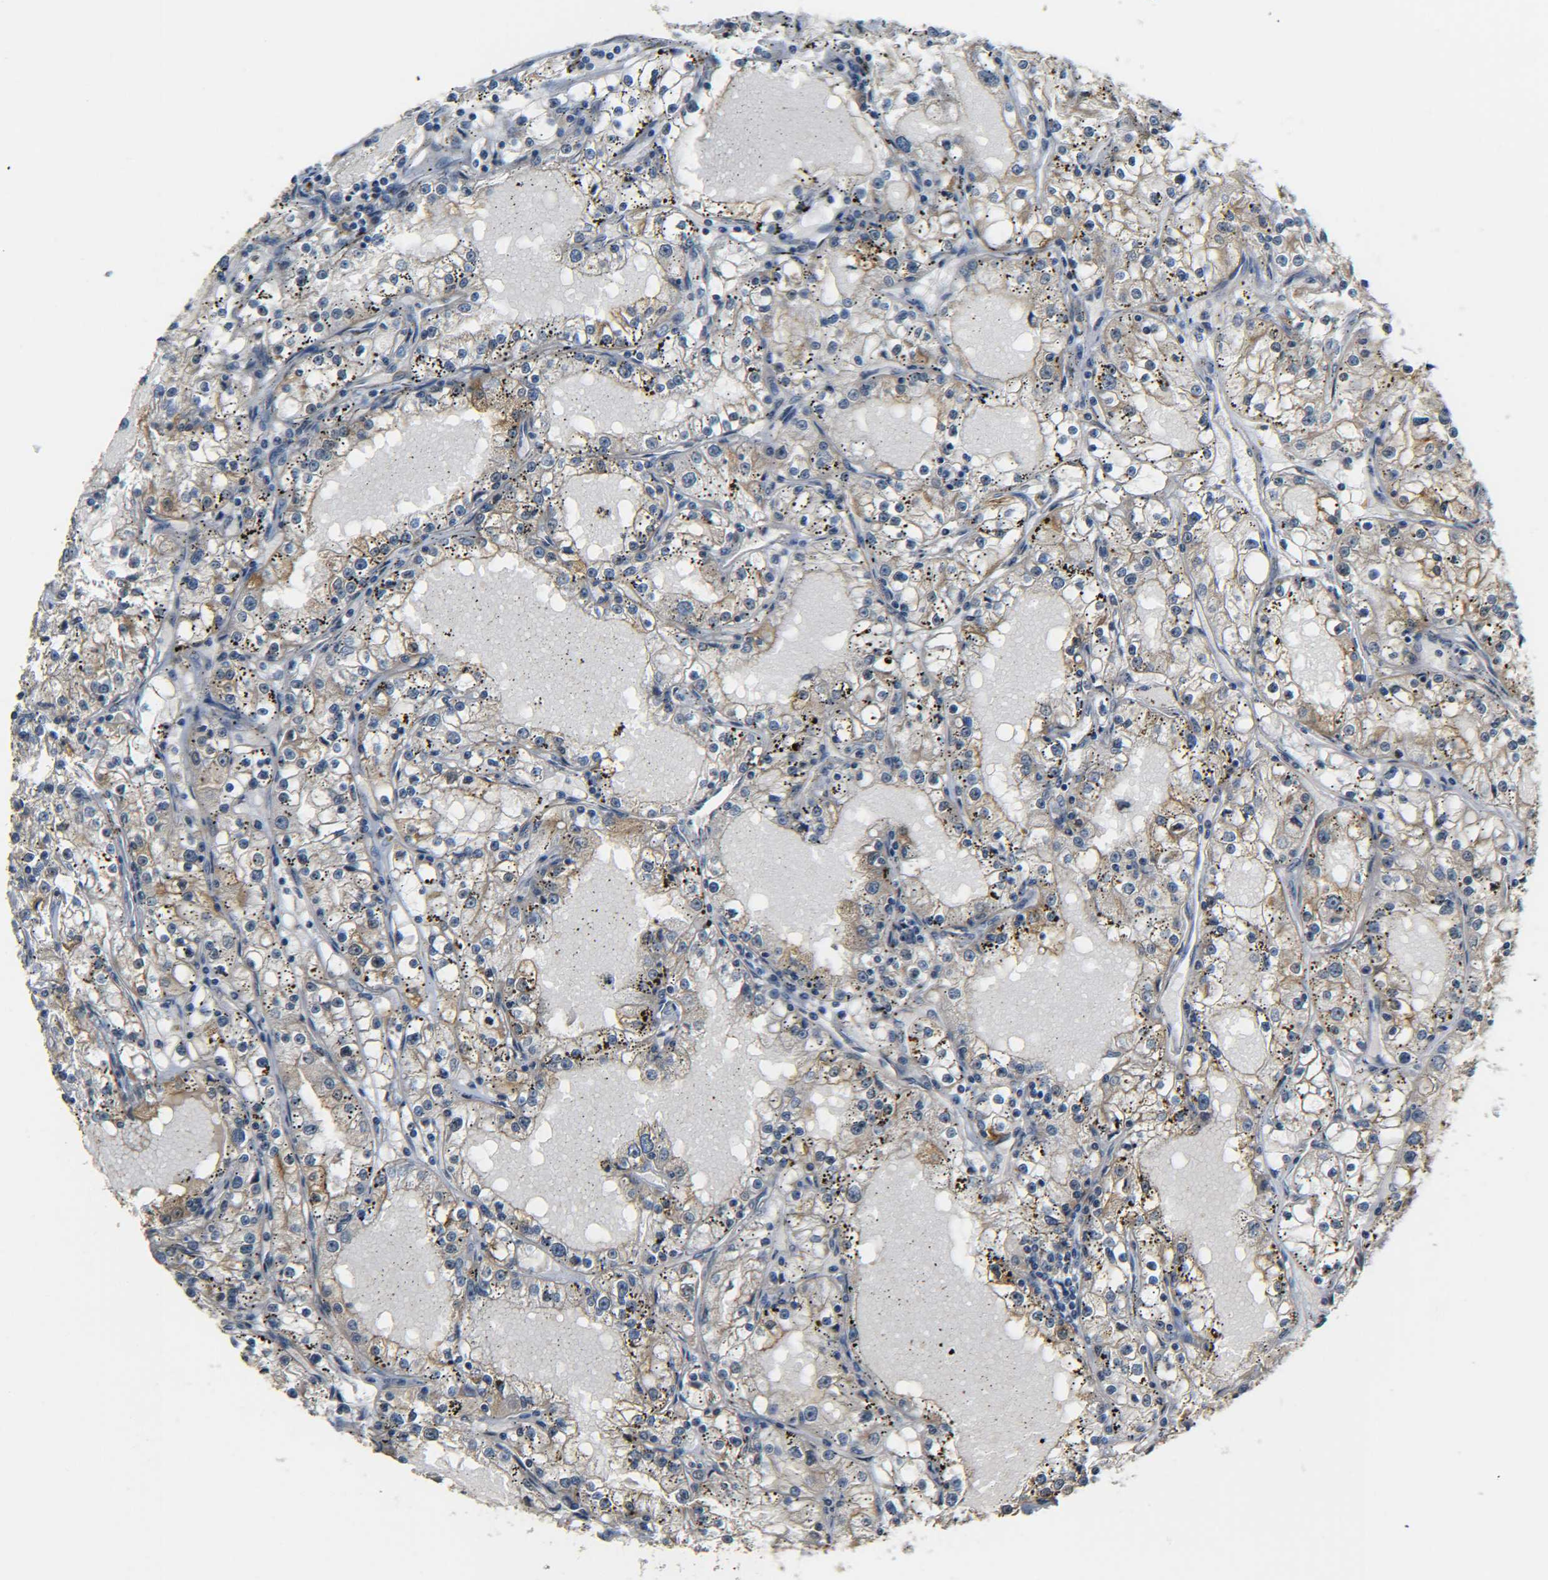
{"staining": {"intensity": "moderate", "quantity": "25%-75%", "location": "cytoplasmic/membranous"}, "tissue": "renal cancer", "cell_type": "Tumor cells", "image_type": "cancer", "snomed": [{"axis": "morphology", "description": "Adenocarcinoma, NOS"}, {"axis": "topography", "description": "Kidney"}], "caption": "Moderate cytoplasmic/membranous protein positivity is present in approximately 25%-75% of tumor cells in renal cancer (adenocarcinoma).", "gene": "DAB2", "patient": {"sex": "male", "age": 56}}